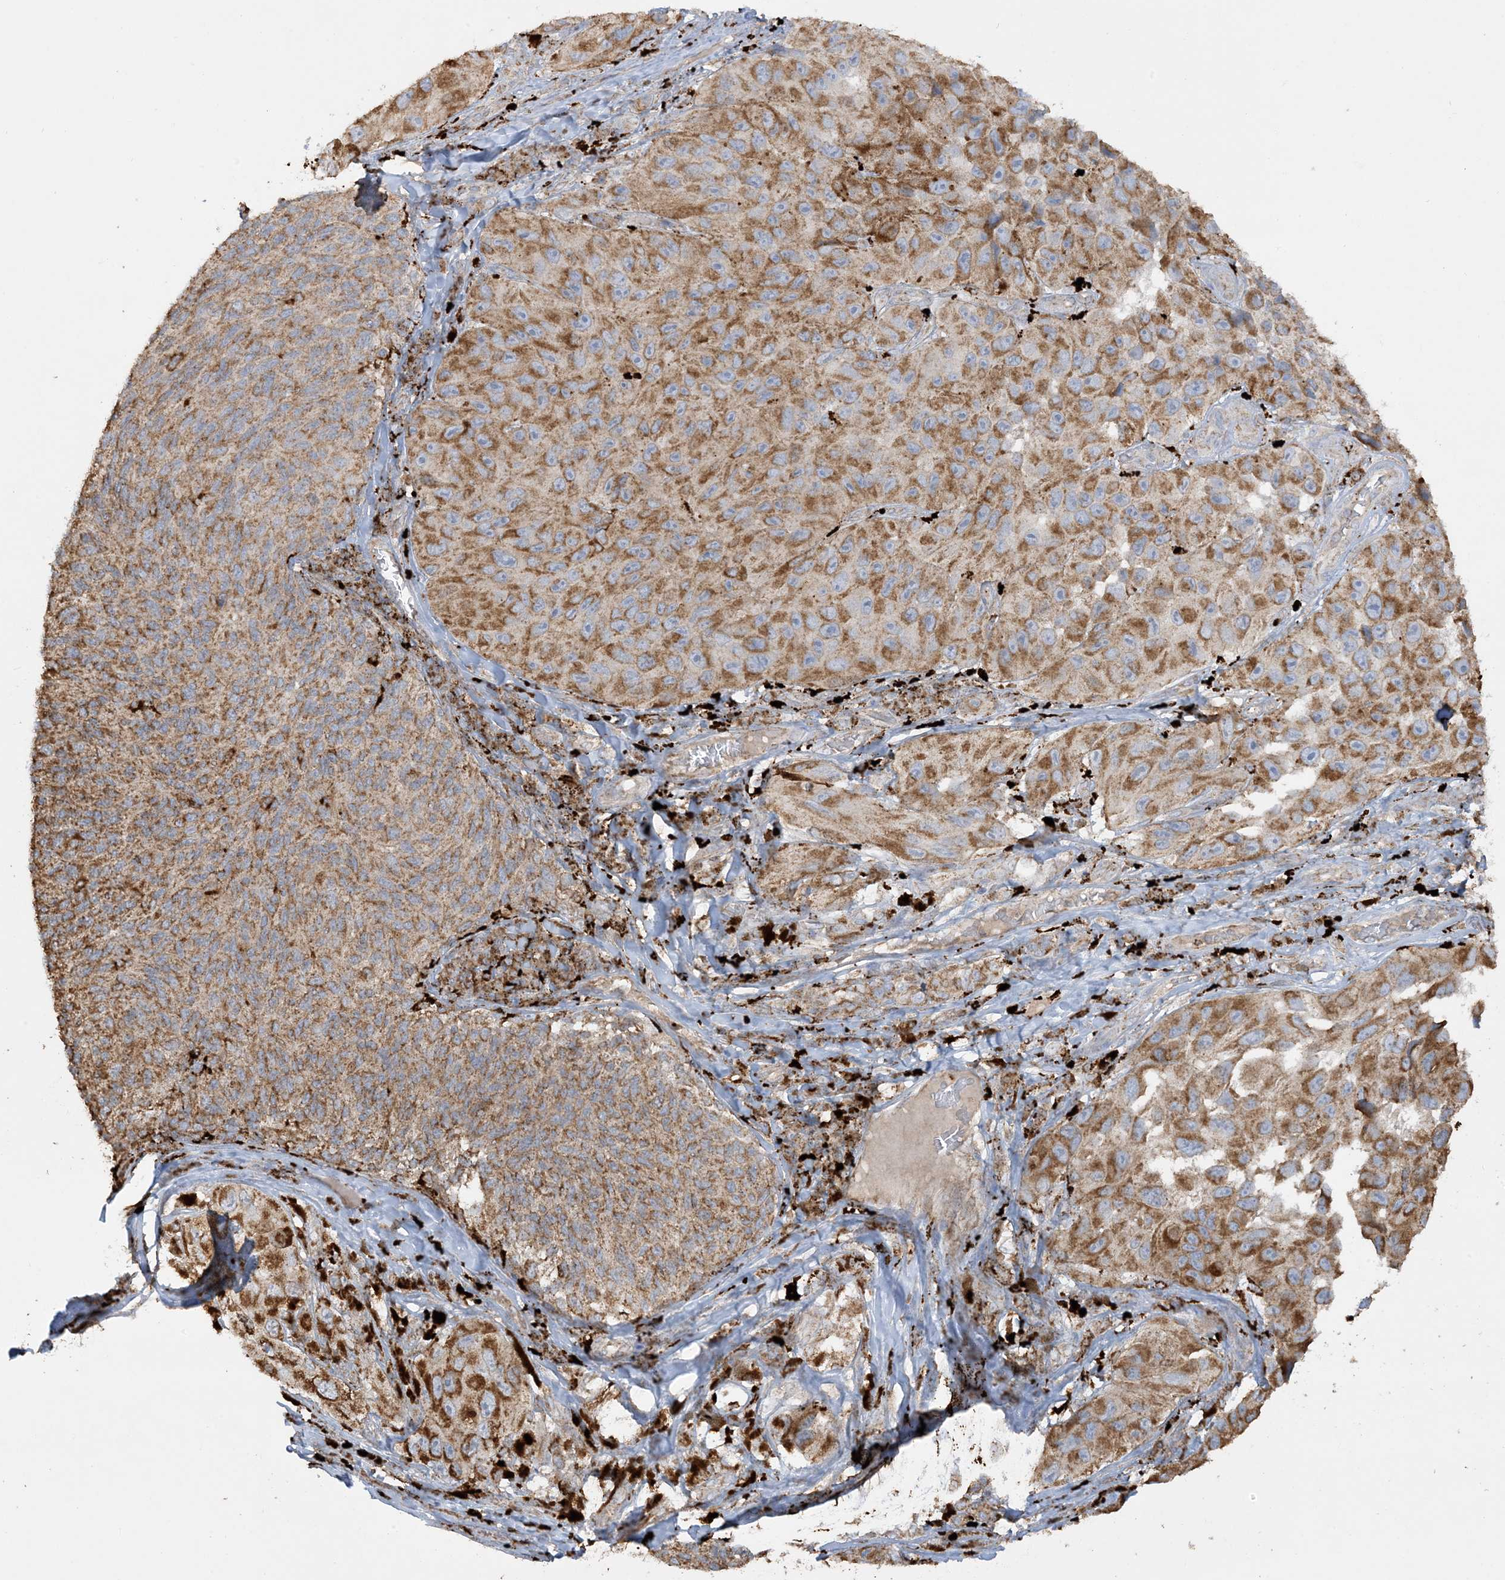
{"staining": {"intensity": "moderate", "quantity": ">75%", "location": "cytoplasmic/membranous"}, "tissue": "melanoma", "cell_type": "Tumor cells", "image_type": "cancer", "snomed": [{"axis": "morphology", "description": "Malignant melanoma, NOS"}, {"axis": "topography", "description": "Skin"}], "caption": "Malignant melanoma stained with a brown dye shows moderate cytoplasmic/membranous positive expression in approximately >75% of tumor cells.", "gene": "AGA", "patient": {"sex": "female", "age": 73}}